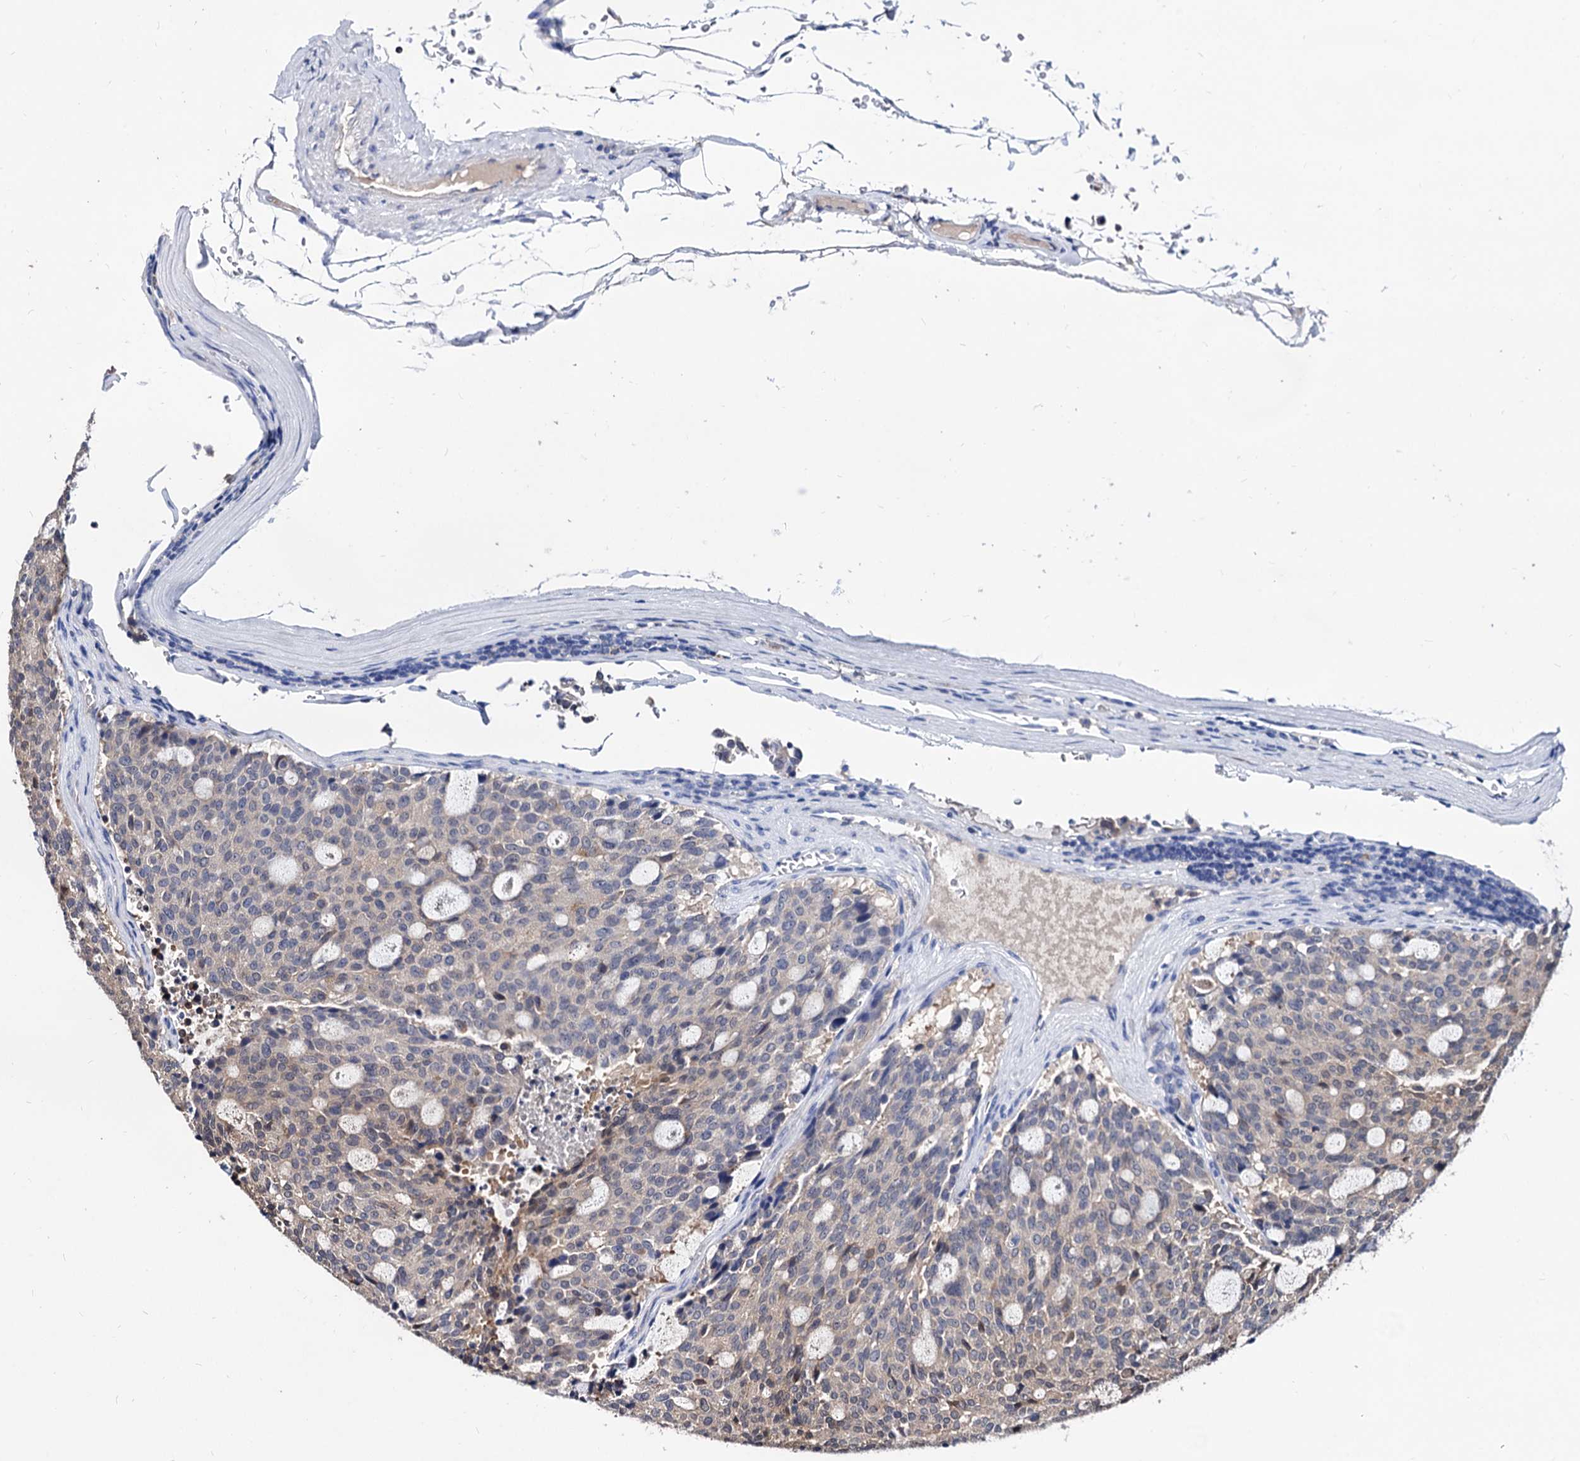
{"staining": {"intensity": "weak", "quantity": "<25%", "location": "cytoplasmic/membranous"}, "tissue": "carcinoid", "cell_type": "Tumor cells", "image_type": "cancer", "snomed": [{"axis": "morphology", "description": "Carcinoid, malignant, NOS"}, {"axis": "topography", "description": "Pancreas"}], "caption": "Tumor cells are negative for protein expression in human carcinoid.", "gene": "CPPED1", "patient": {"sex": "female", "age": 54}}